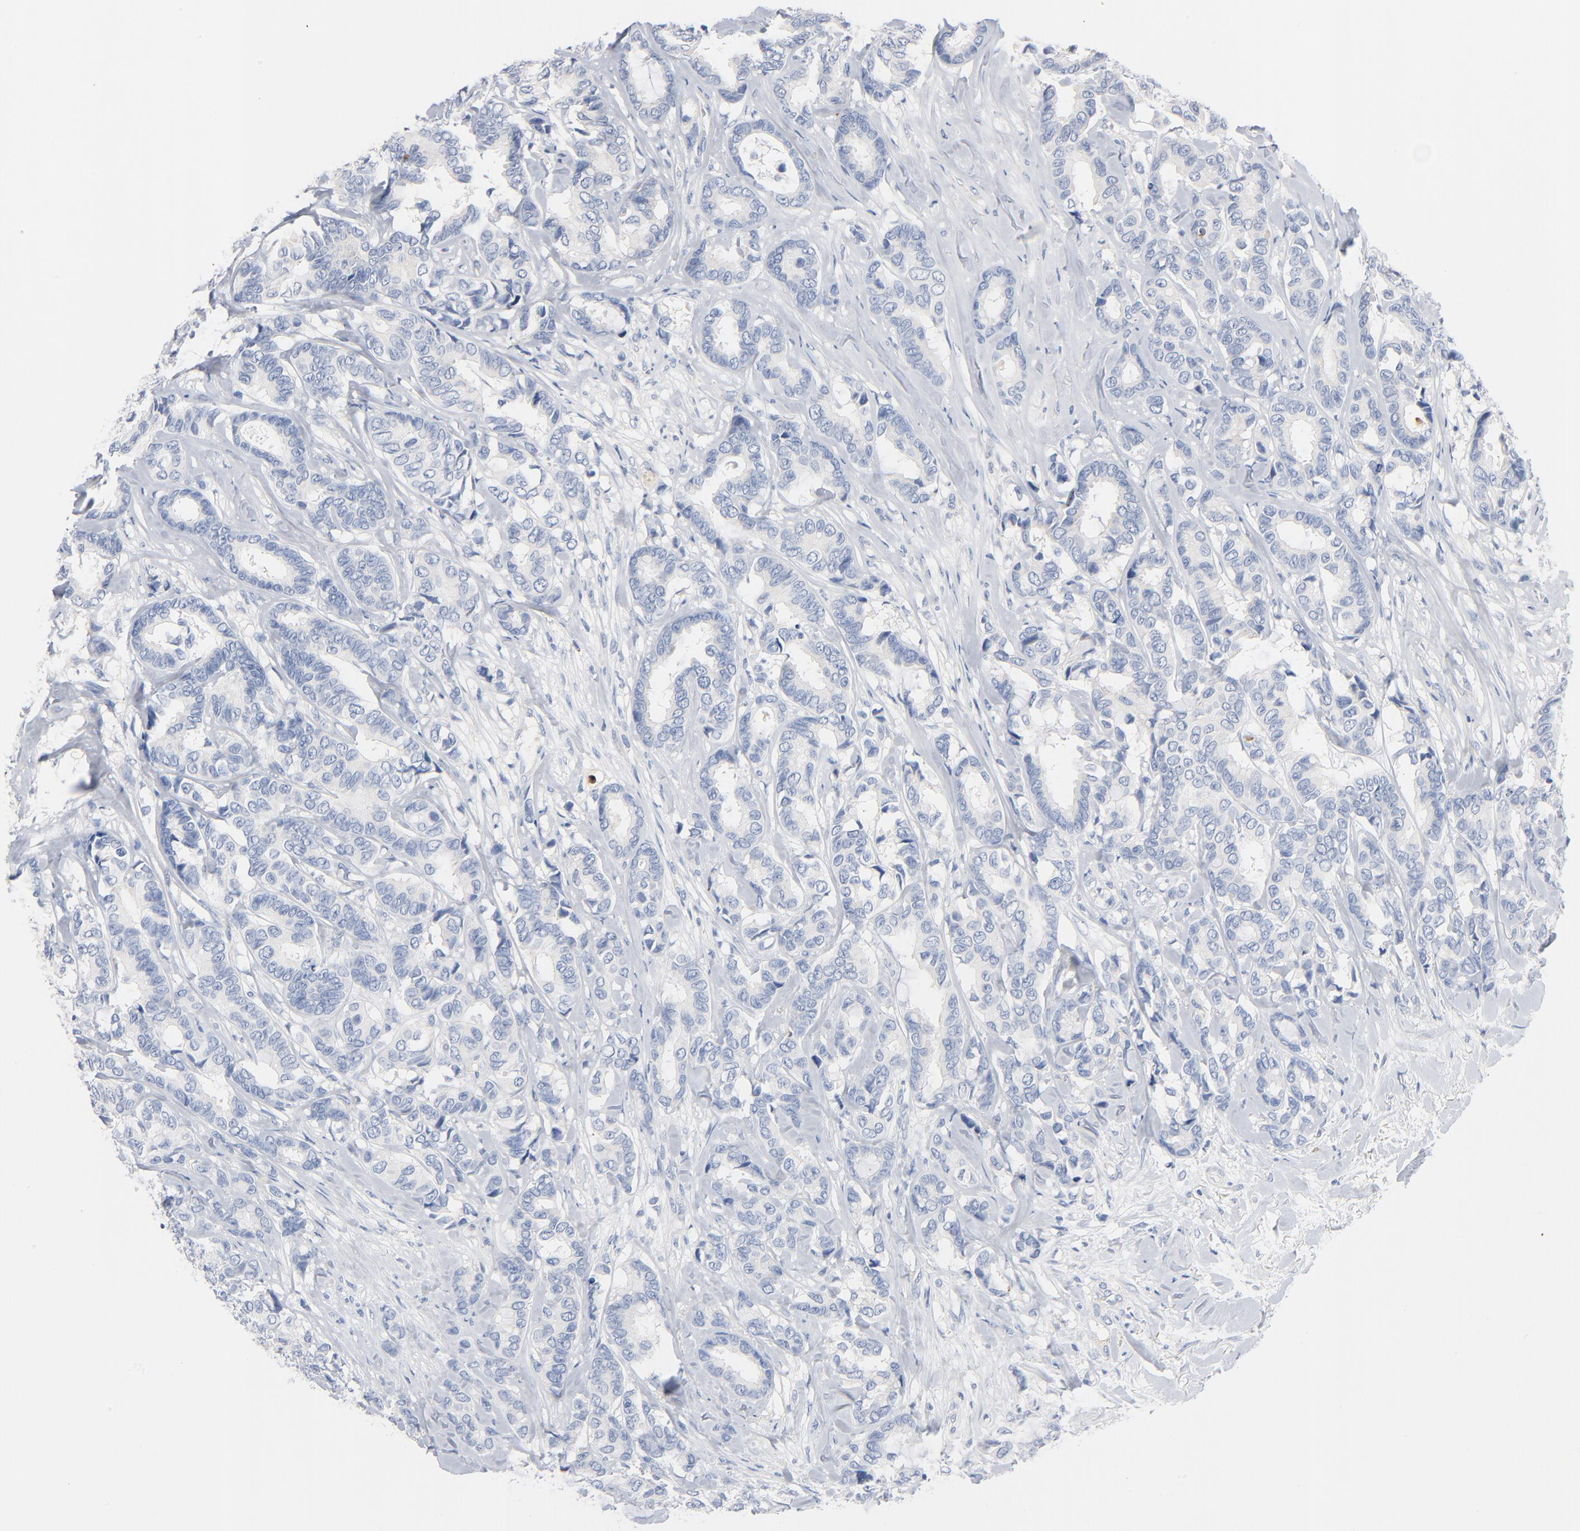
{"staining": {"intensity": "negative", "quantity": "none", "location": "none"}, "tissue": "breast cancer", "cell_type": "Tumor cells", "image_type": "cancer", "snomed": [{"axis": "morphology", "description": "Duct carcinoma"}, {"axis": "topography", "description": "Breast"}], "caption": "IHC of human breast cancer (intraductal carcinoma) shows no expression in tumor cells. The staining was performed using DAB to visualize the protein expression in brown, while the nuclei were stained in blue with hematoxylin (Magnification: 20x).", "gene": "GZMB", "patient": {"sex": "female", "age": 87}}